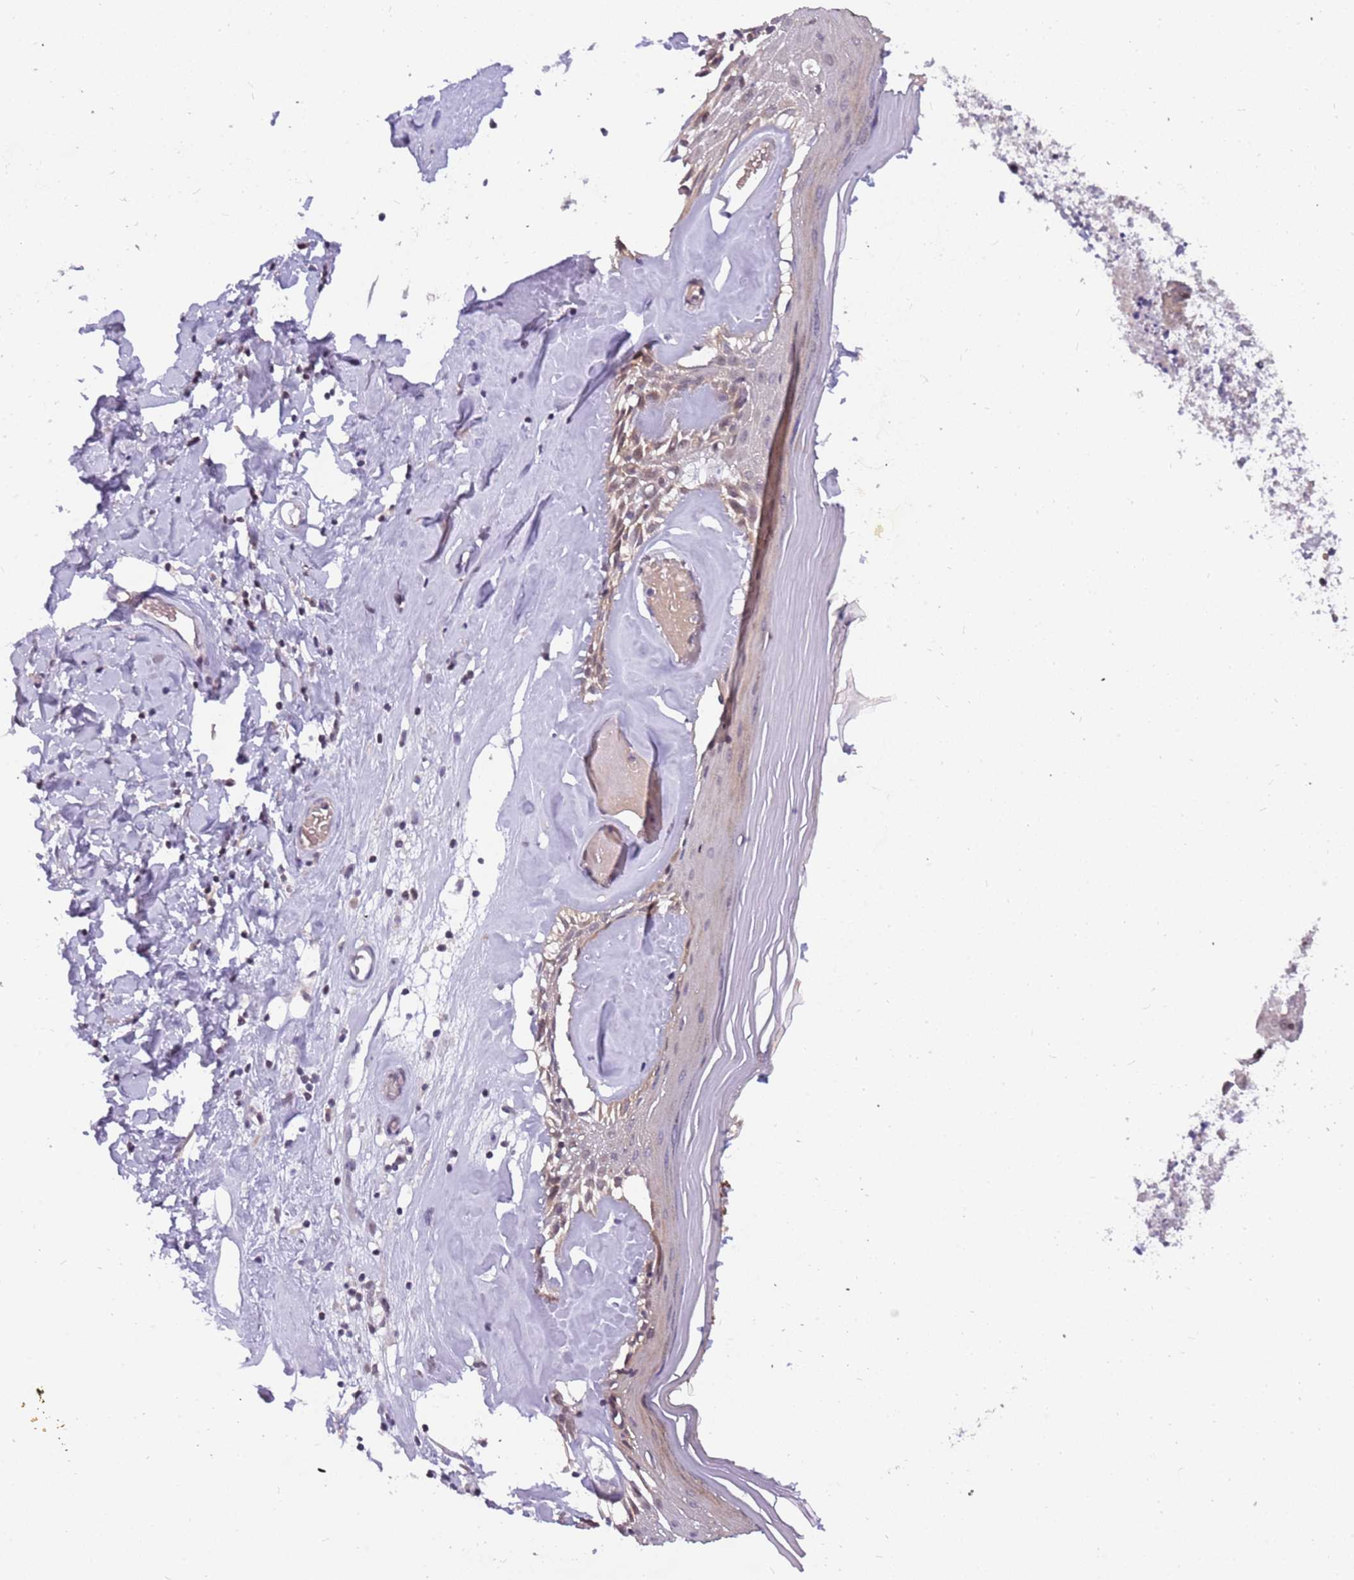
{"staining": {"intensity": "moderate", "quantity": "25%-75%", "location": "cytoplasmic/membranous"}, "tissue": "skin", "cell_type": "Epidermal cells", "image_type": "normal", "snomed": [{"axis": "morphology", "description": "Normal tissue, NOS"}, {"axis": "topography", "description": "Vulva"}], "caption": "A brown stain shows moderate cytoplasmic/membranous expression of a protein in epidermal cells of unremarkable skin.", "gene": "ARHGEF35", "patient": {"sex": "female", "age": 86}}